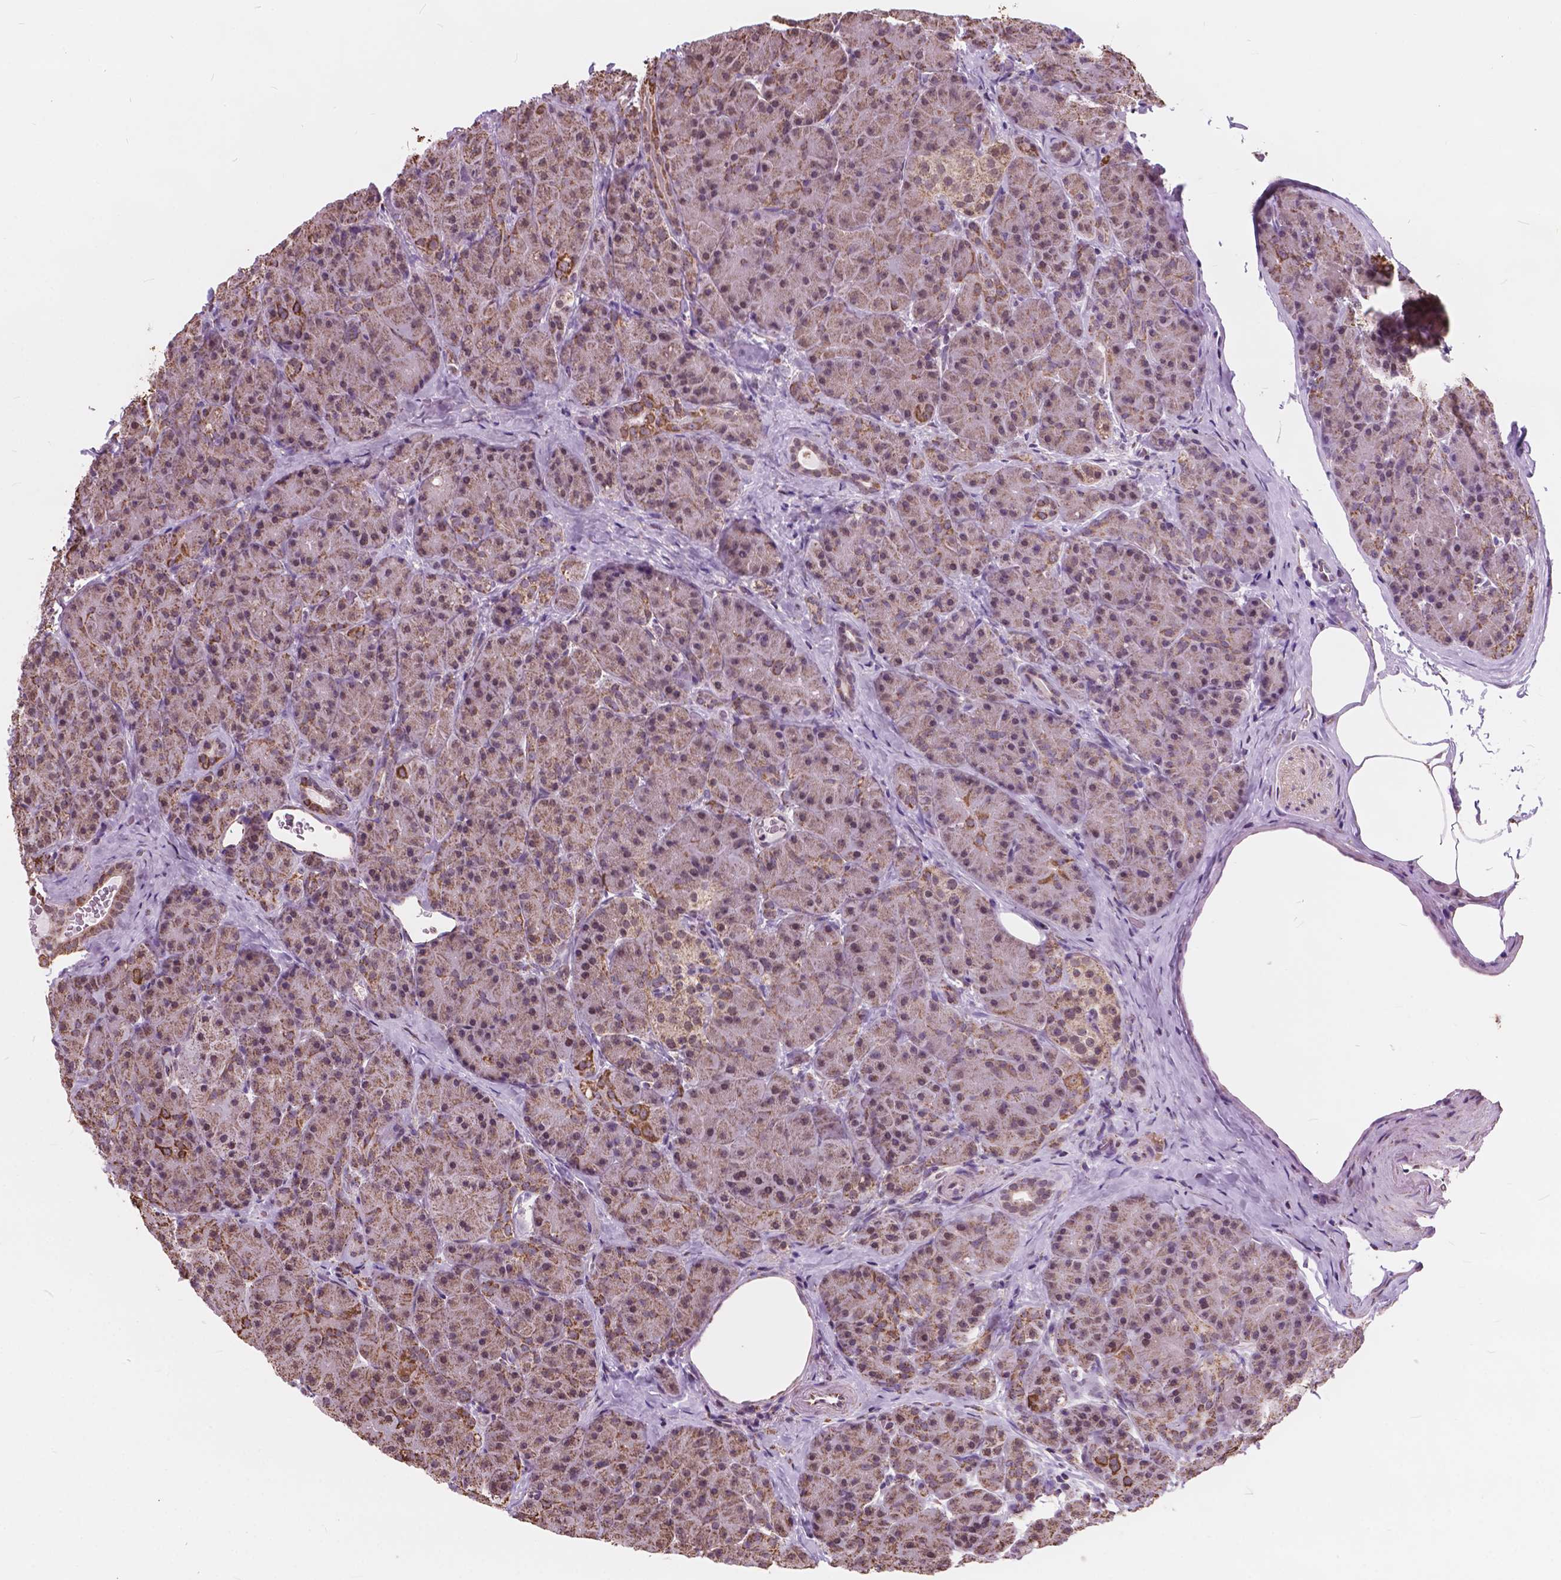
{"staining": {"intensity": "moderate", "quantity": ">75%", "location": "cytoplasmic/membranous,nuclear"}, "tissue": "pancreas", "cell_type": "Exocrine glandular cells", "image_type": "normal", "snomed": [{"axis": "morphology", "description": "Normal tissue, NOS"}, {"axis": "topography", "description": "Pancreas"}], "caption": "Immunohistochemistry (IHC) (DAB (3,3'-diaminobenzidine)) staining of normal pancreas reveals moderate cytoplasmic/membranous,nuclear protein staining in about >75% of exocrine glandular cells. (DAB (3,3'-diaminobenzidine) = brown stain, brightfield microscopy at high magnification).", "gene": "SCOC", "patient": {"sex": "male", "age": 57}}